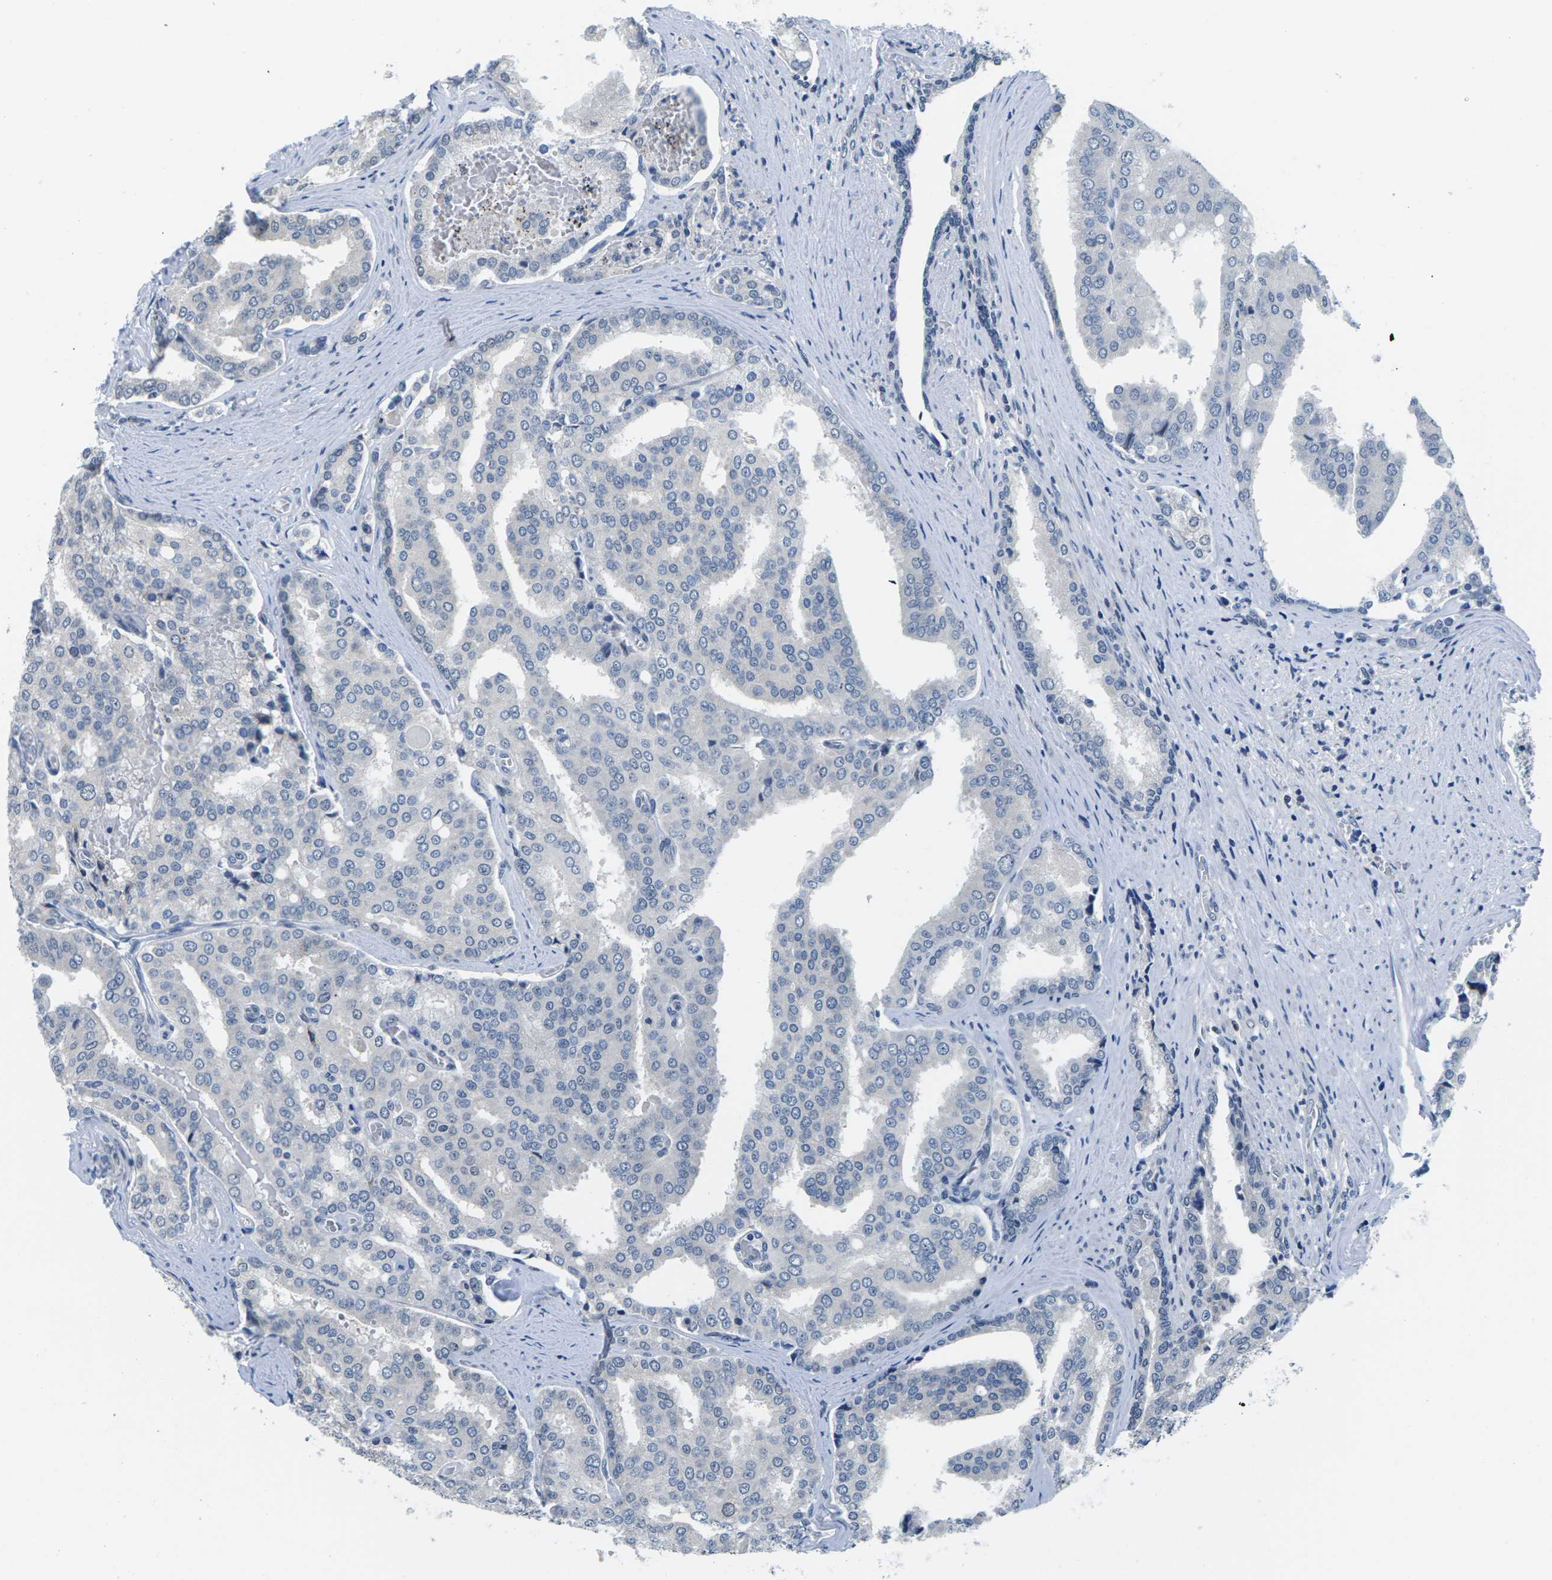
{"staining": {"intensity": "negative", "quantity": "none", "location": "none"}, "tissue": "prostate cancer", "cell_type": "Tumor cells", "image_type": "cancer", "snomed": [{"axis": "morphology", "description": "Adenocarcinoma, High grade"}, {"axis": "topography", "description": "Prostate"}], "caption": "Immunohistochemistry histopathology image of human prostate high-grade adenocarcinoma stained for a protein (brown), which exhibits no staining in tumor cells. Nuclei are stained in blue.", "gene": "NSRP1", "patient": {"sex": "male", "age": 50}}